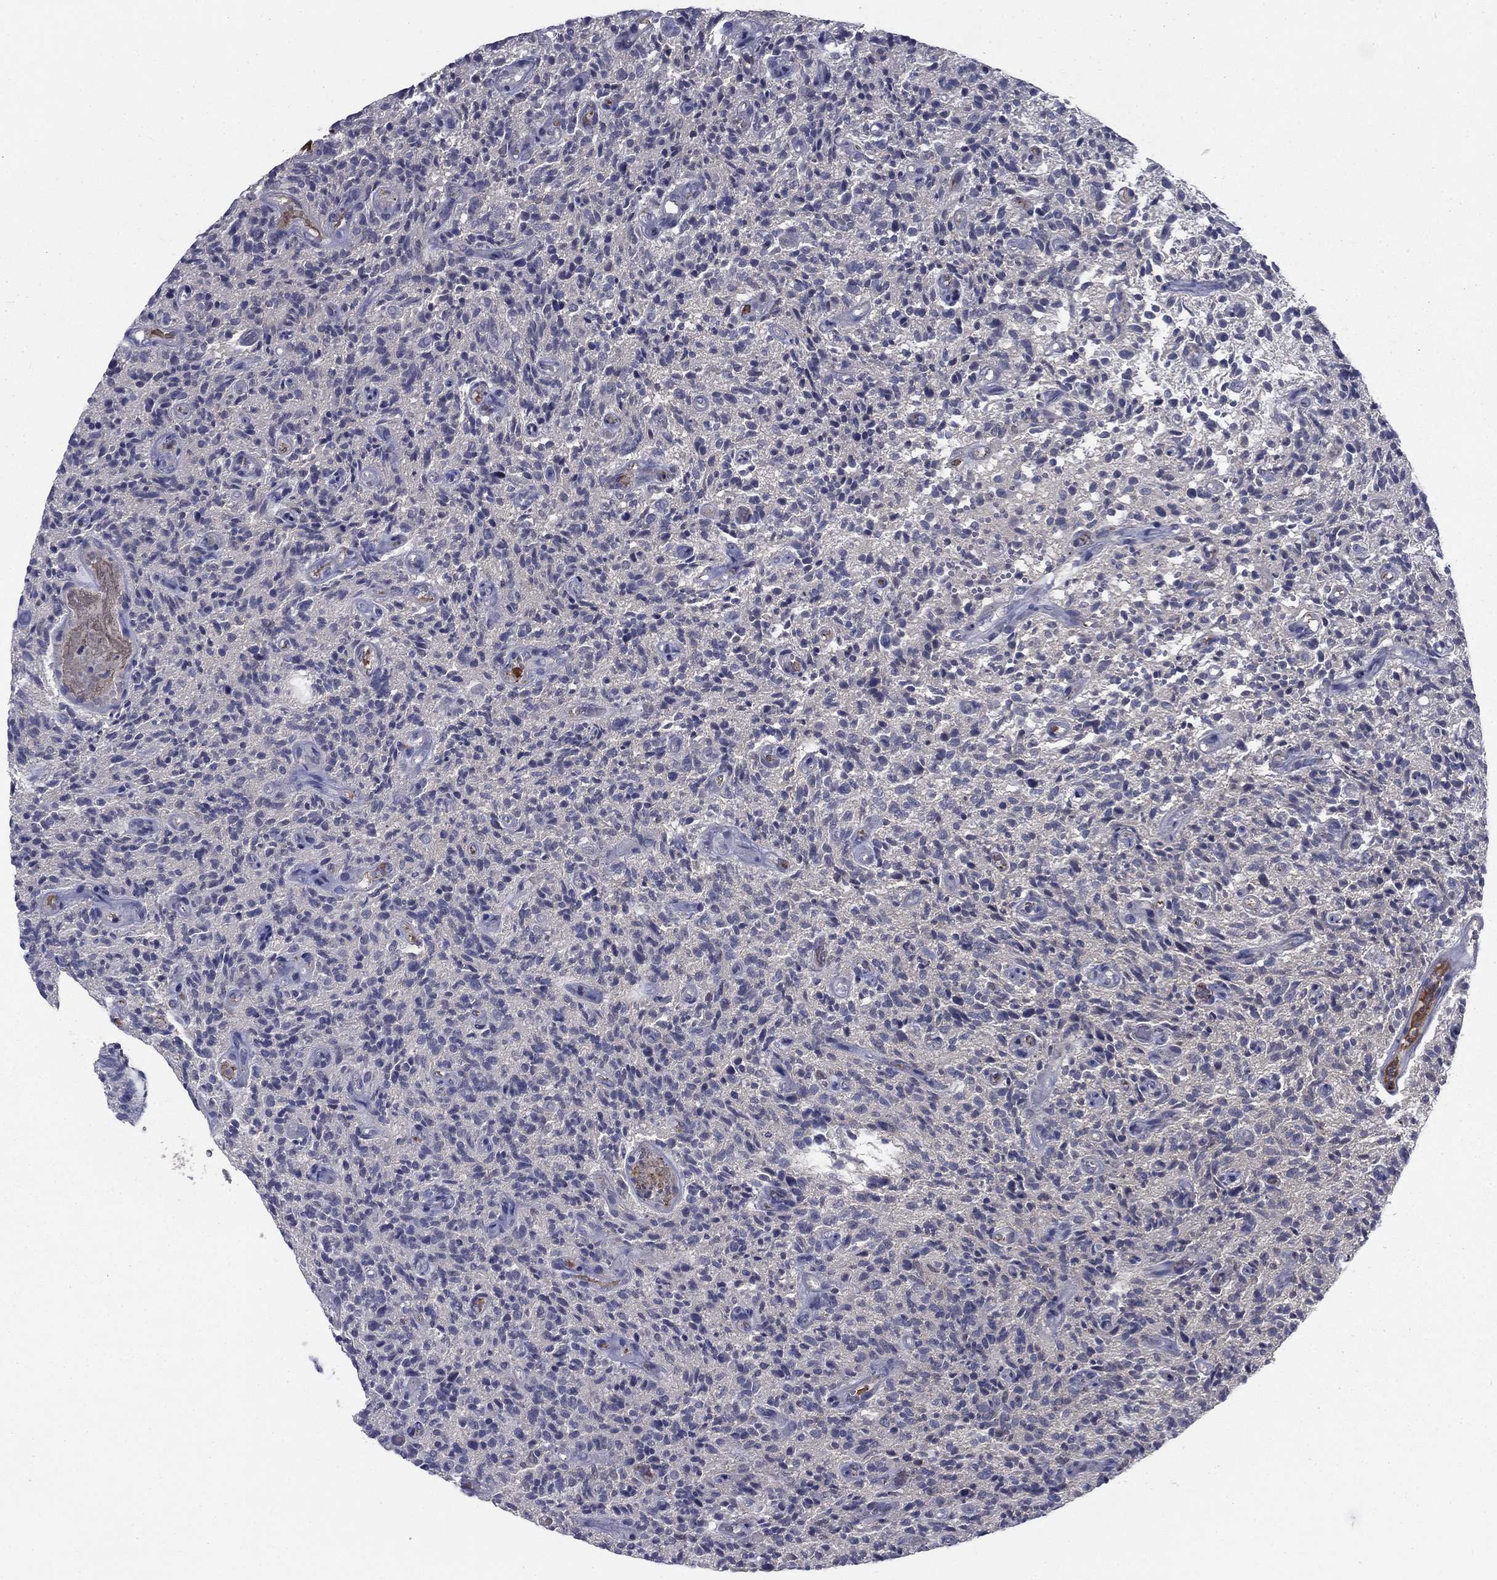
{"staining": {"intensity": "negative", "quantity": "none", "location": "none"}, "tissue": "glioma", "cell_type": "Tumor cells", "image_type": "cancer", "snomed": [{"axis": "morphology", "description": "Glioma, malignant, High grade"}, {"axis": "topography", "description": "Brain"}], "caption": "The micrograph demonstrates no significant staining in tumor cells of glioma.", "gene": "NIT2", "patient": {"sex": "male", "age": 64}}